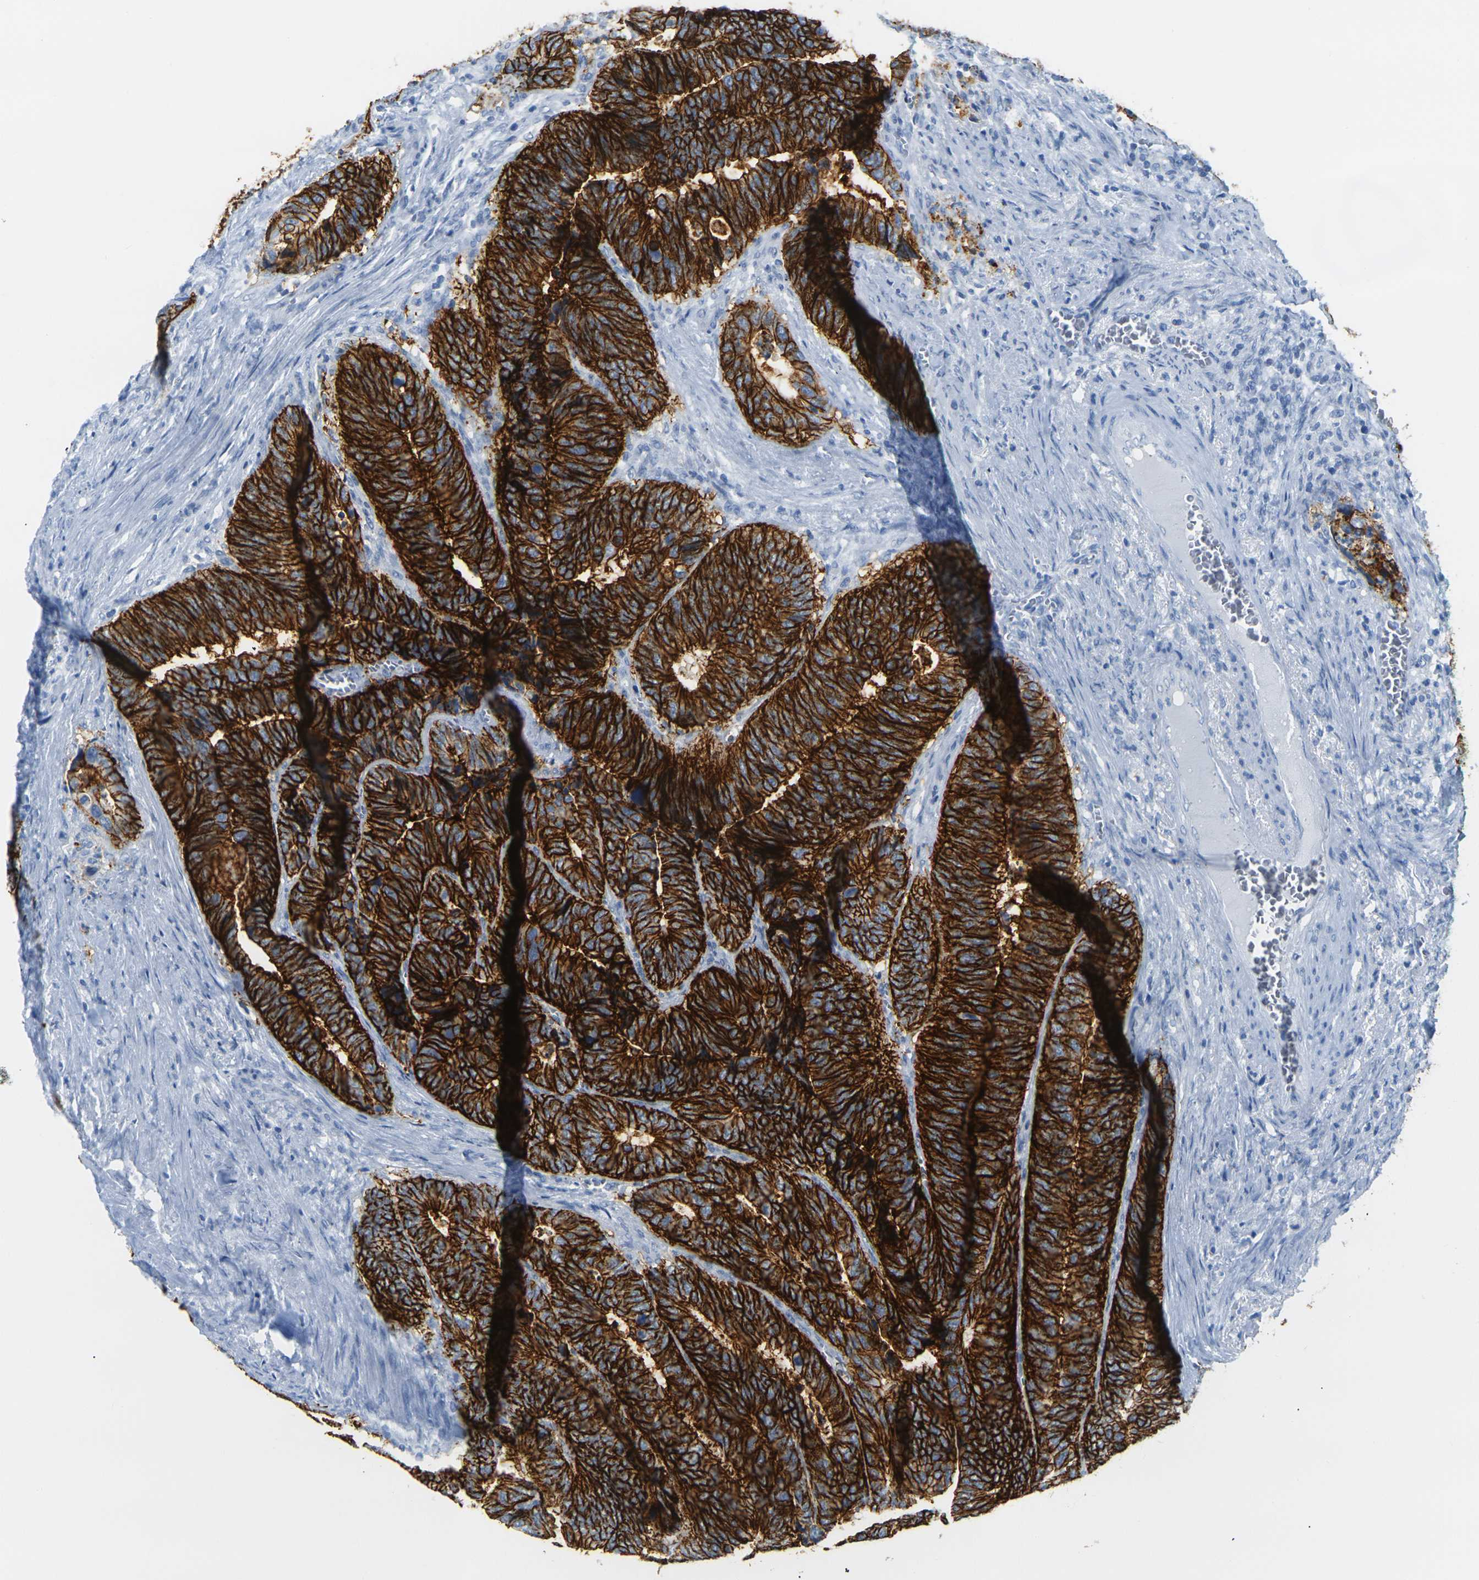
{"staining": {"intensity": "strong", "quantity": ">75%", "location": "cytoplasmic/membranous"}, "tissue": "colorectal cancer", "cell_type": "Tumor cells", "image_type": "cancer", "snomed": [{"axis": "morphology", "description": "Adenocarcinoma, NOS"}, {"axis": "topography", "description": "Colon"}], "caption": "Protein expression analysis of human adenocarcinoma (colorectal) reveals strong cytoplasmic/membranous staining in about >75% of tumor cells.", "gene": "CLDN7", "patient": {"sex": "male", "age": 72}}